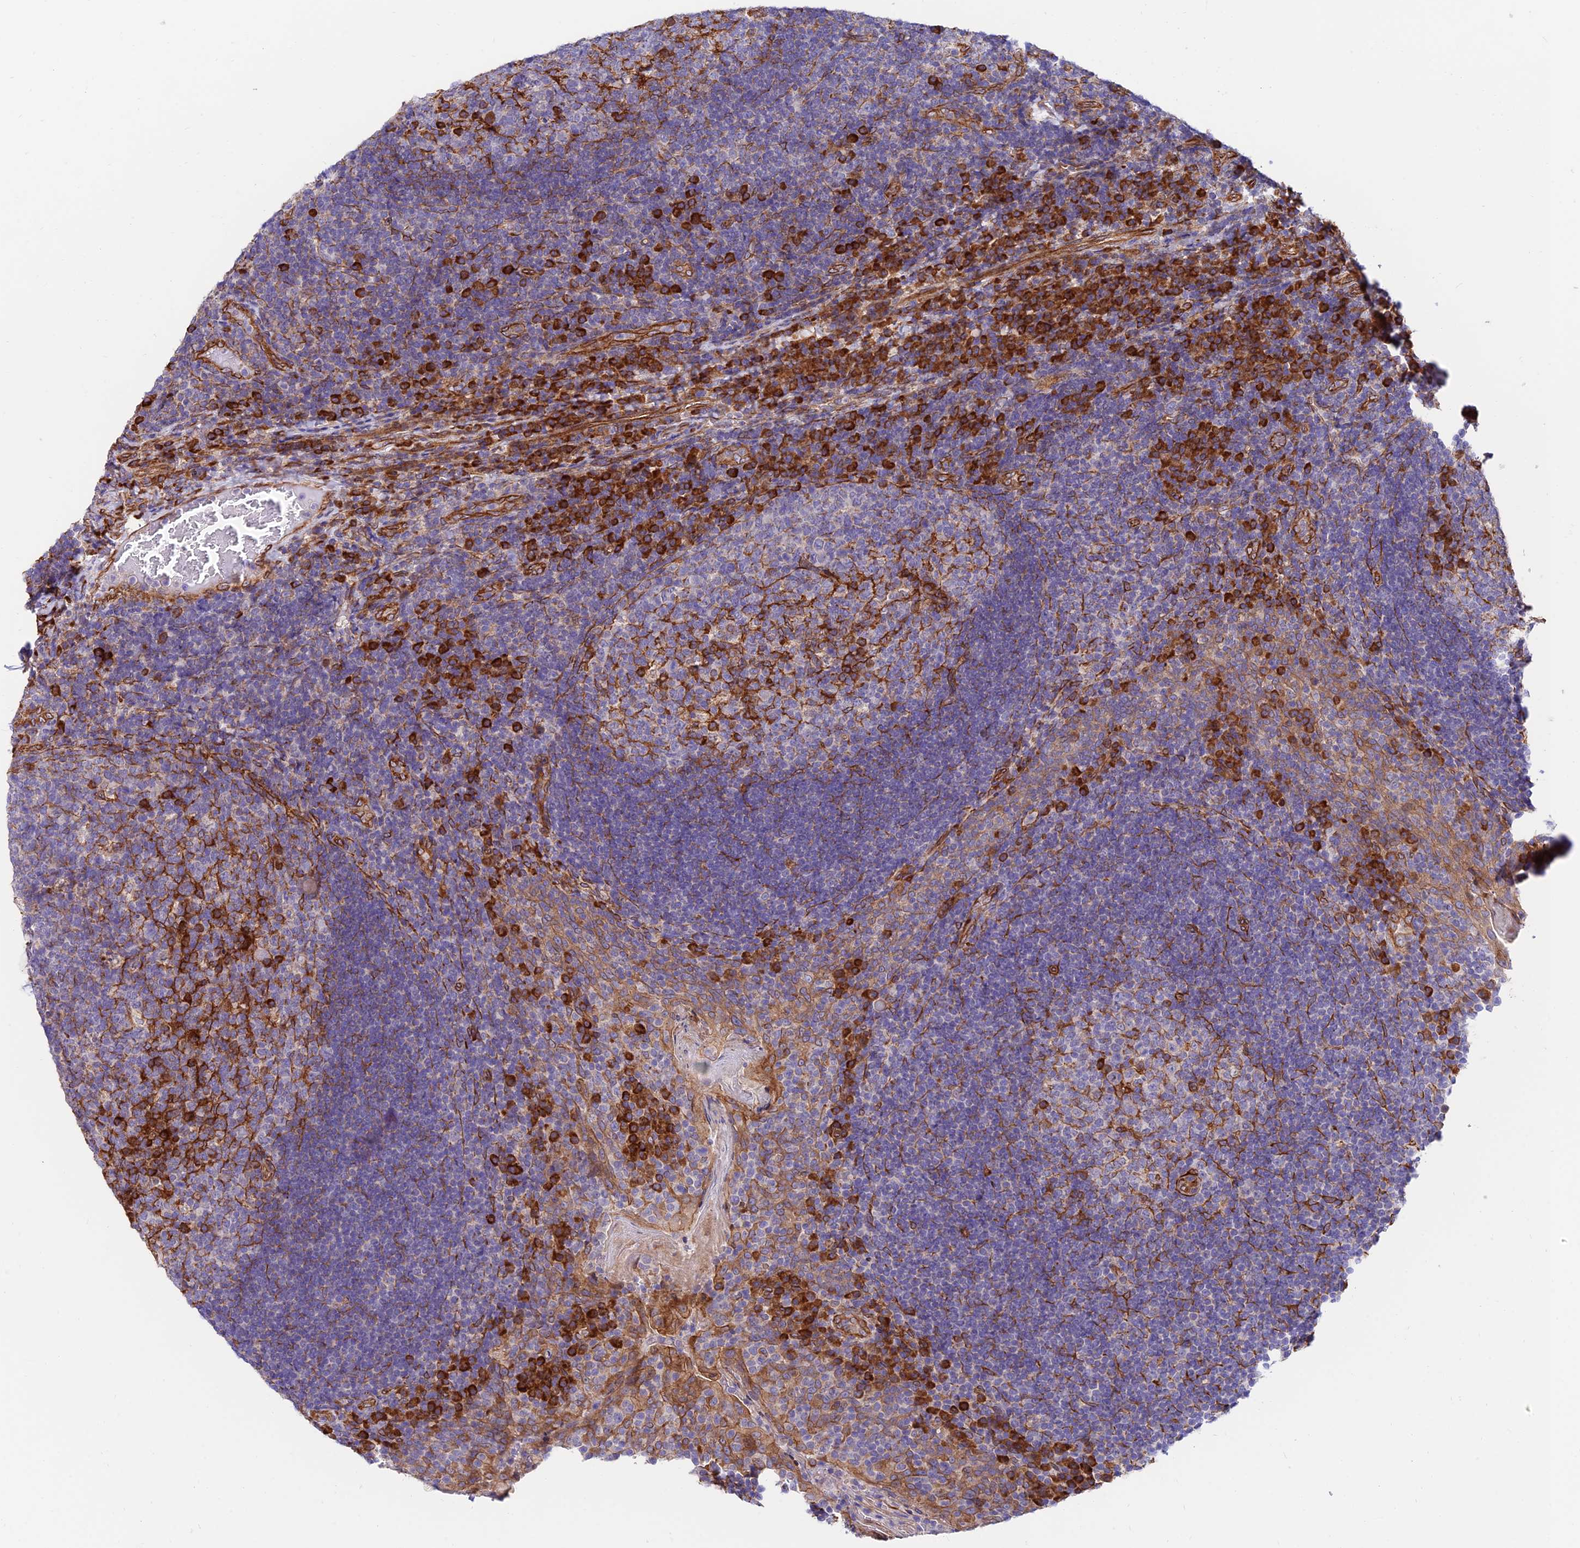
{"staining": {"intensity": "weak", "quantity": "25%-75%", "location": "cytoplasmic/membranous"}, "tissue": "tonsil", "cell_type": "Germinal center cells", "image_type": "normal", "snomed": [{"axis": "morphology", "description": "Normal tissue, NOS"}, {"axis": "topography", "description": "Tonsil"}], "caption": "A histopathology image showing weak cytoplasmic/membranous staining in about 25%-75% of germinal center cells in unremarkable tonsil, as visualized by brown immunohistochemical staining.", "gene": "EXOC3L4", "patient": {"sex": "male", "age": 17}}